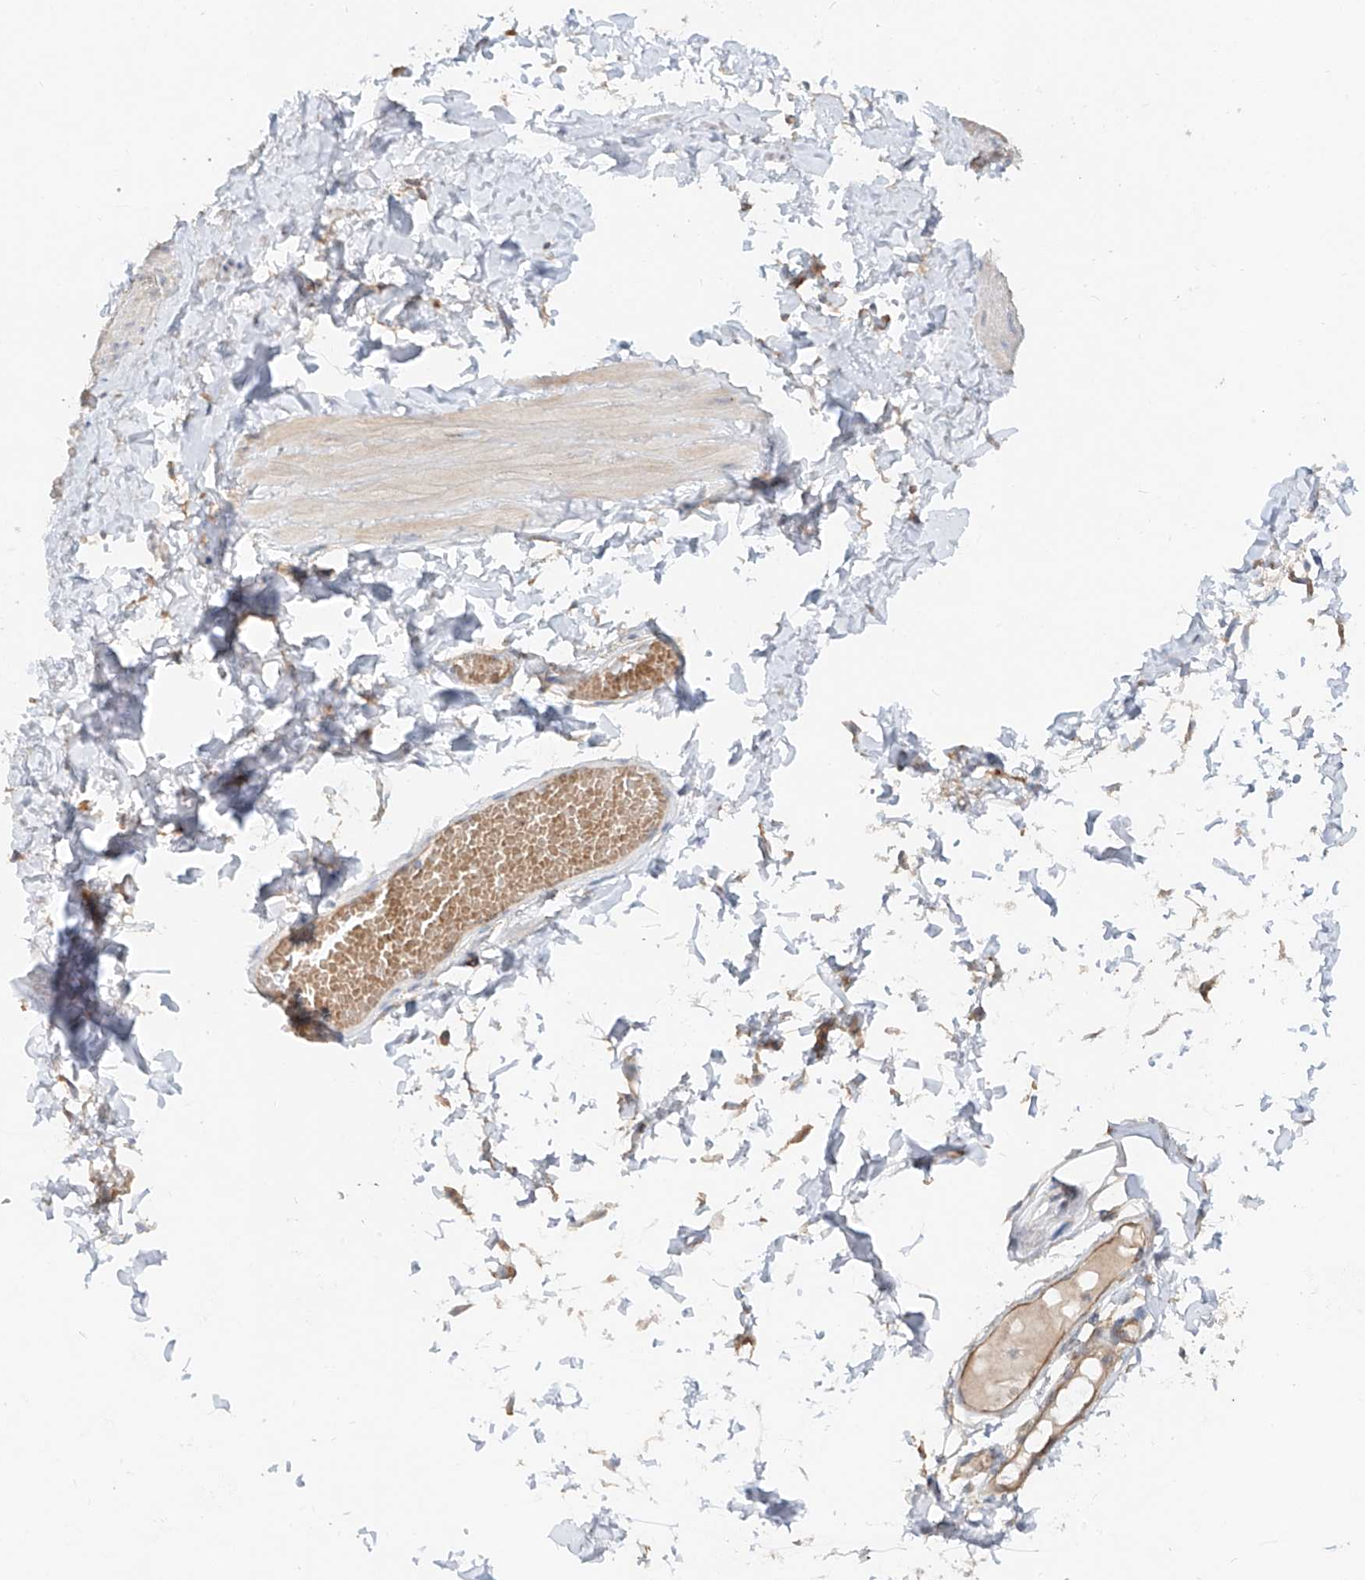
{"staining": {"intensity": "negative", "quantity": "none", "location": "none"}, "tissue": "adipose tissue", "cell_type": "Adipocytes", "image_type": "normal", "snomed": [{"axis": "morphology", "description": "Normal tissue, NOS"}, {"axis": "topography", "description": "Adipose tissue"}, {"axis": "topography", "description": "Vascular tissue"}, {"axis": "topography", "description": "Peripheral nerve tissue"}], "caption": "This histopathology image is of unremarkable adipose tissue stained with immunohistochemistry to label a protein in brown with the nuclei are counter-stained blue. There is no positivity in adipocytes.", "gene": "TRIM47", "patient": {"sex": "male", "age": 25}}